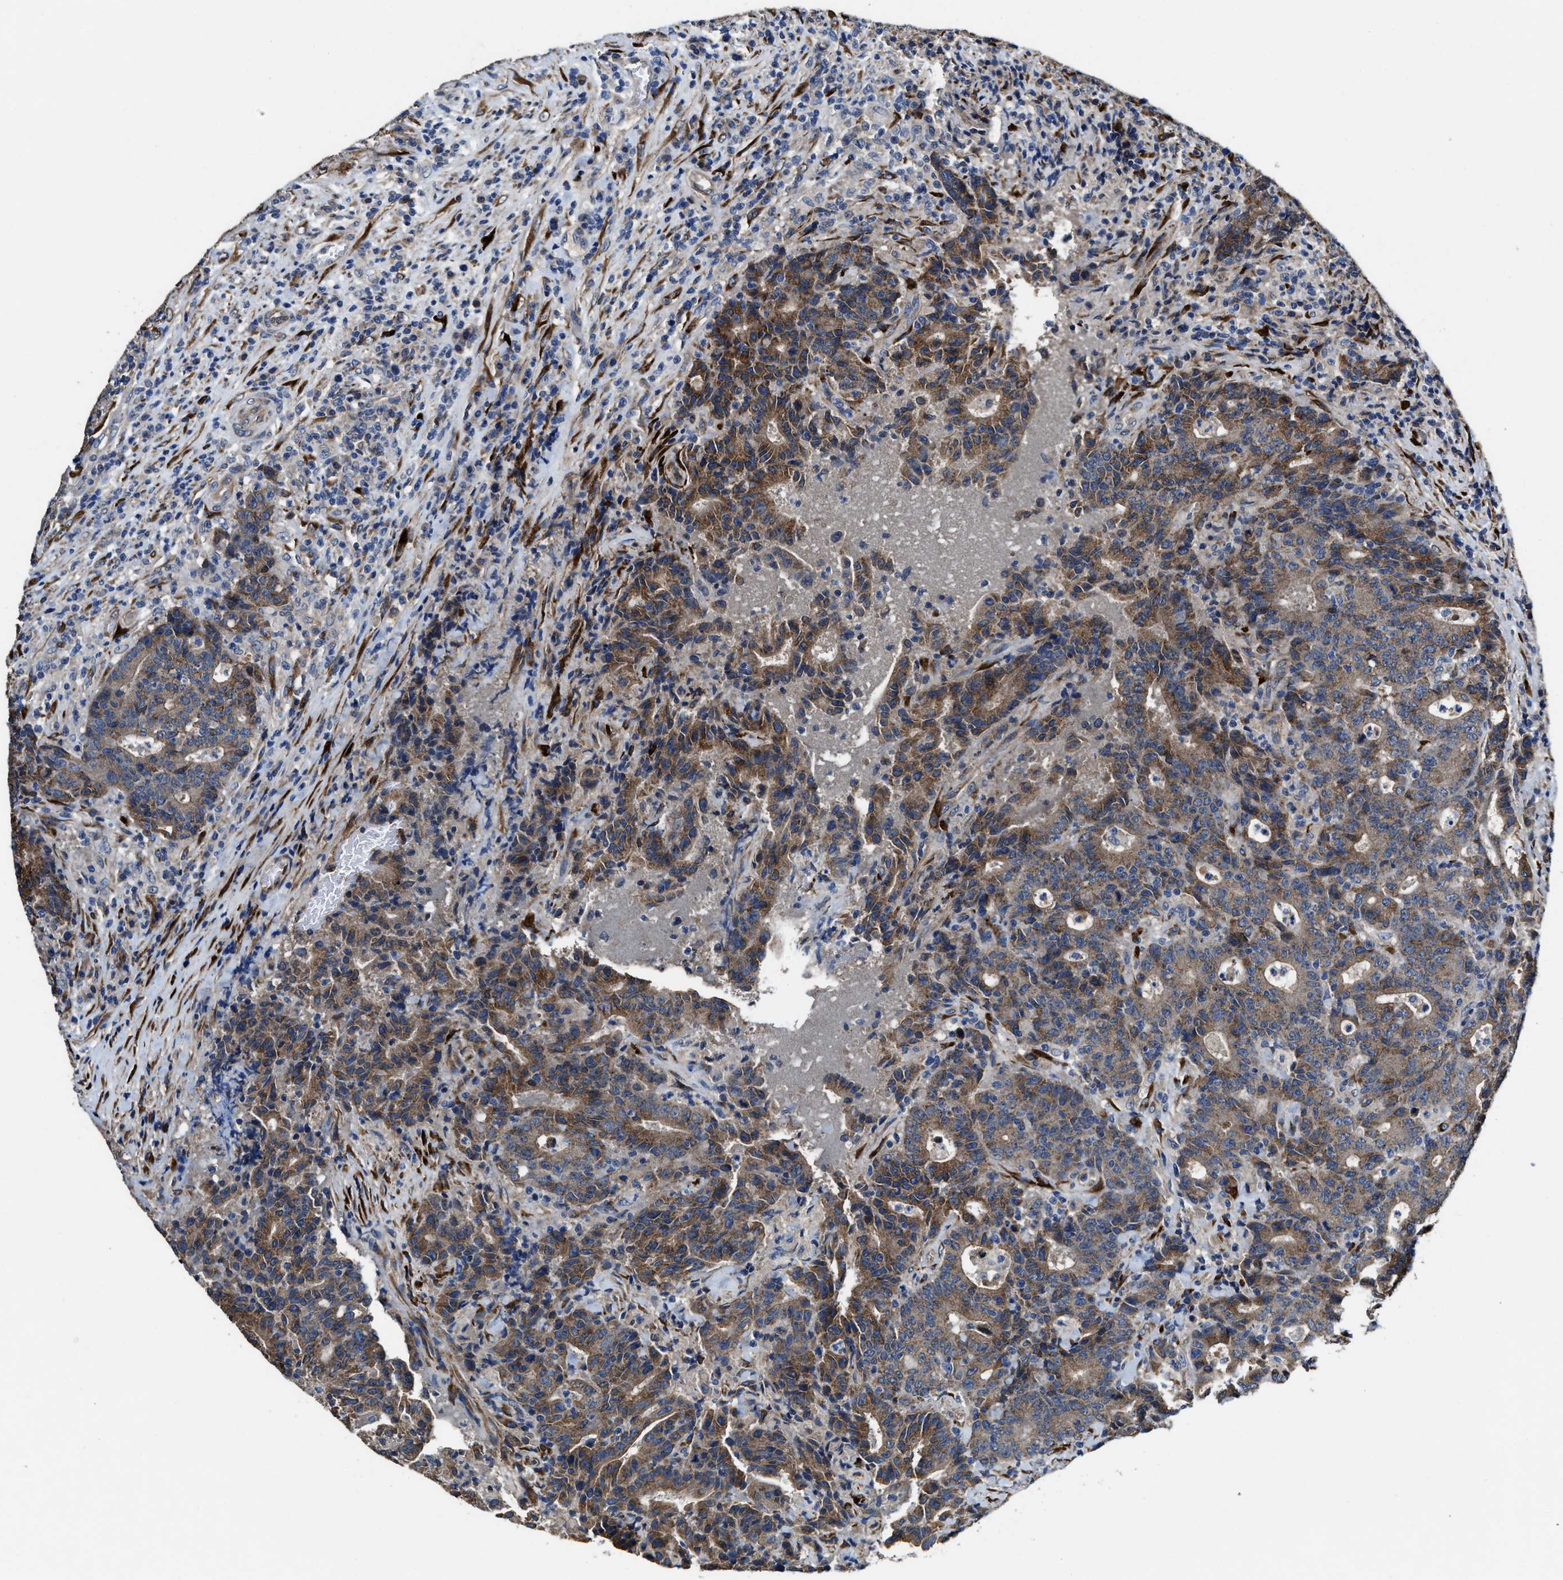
{"staining": {"intensity": "moderate", "quantity": ">75%", "location": "cytoplasmic/membranous"}, "tissue": "colorectal cancer", "cell_type": "Tumor cells", "image_type": "cancer", "snomed": [{"axis": "morphology", "description": "Adenocarcinoma, NOS"}, {"axis": "topography", "description": "Colon"}], "caption": "This is an image of immunohistochemistry staining of colorectal cancer, which shows moderate expression in the cytoplasmic/membranous of tumor cells.", "gene": "IDNK", "patient": {"sex": "female", "age": 75}}